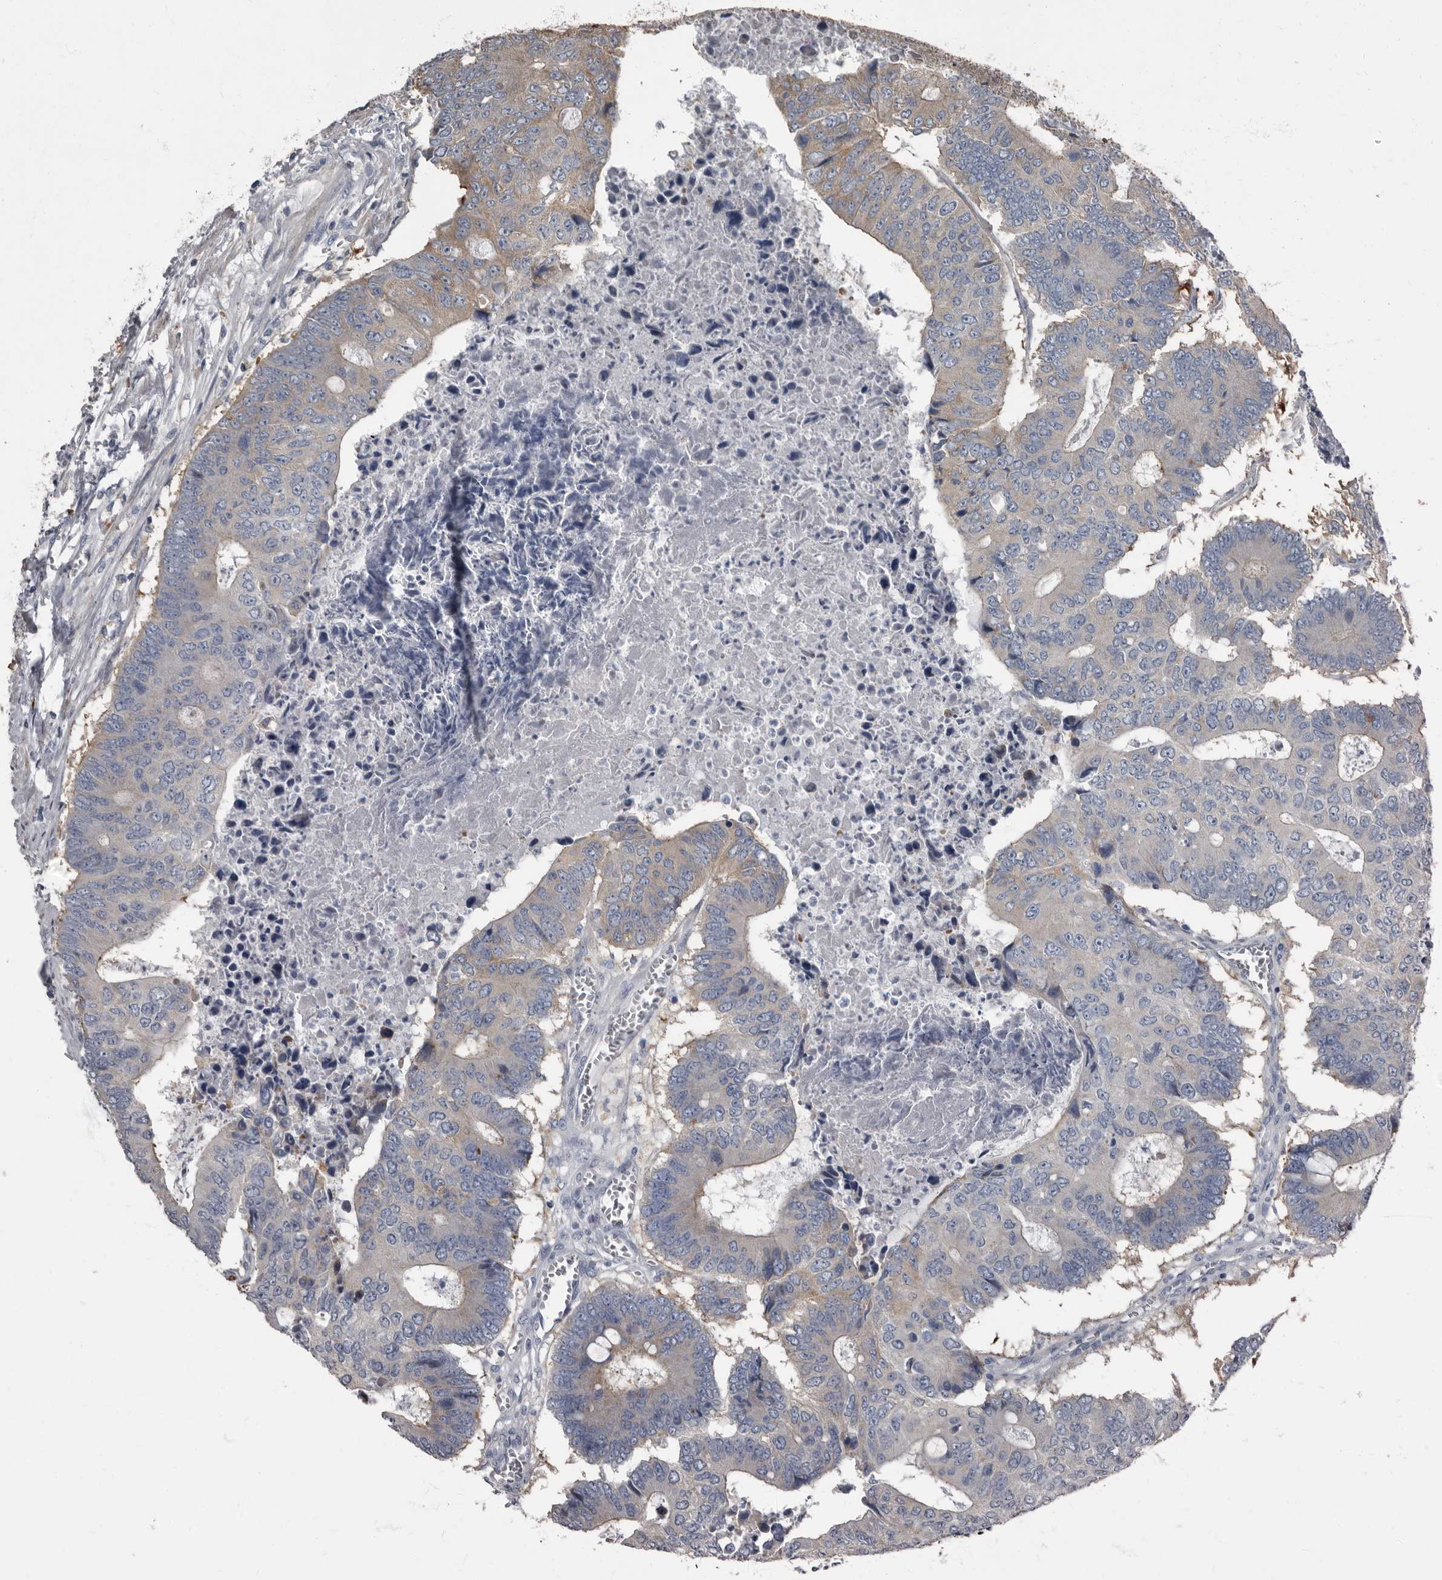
{"staining": {"intensity": "moderate", "quantity": "<25%", "location": "cytoplasmic/membranous"}, "tissue": "colorectal cancer", "cell_type": "Tumor cells", "image_type": "cancer", "snomed": [{"axis": "morphology", "description": "Adenocarcinoma, NOS"}, {"axis": "topography", "description": "Colon"}], "caption": "Adenocarcinoma (colorectal) tissue demonstrates moderate cytoplasmic/membranous staining in about <25% of tumor cells", "gene": "TPD52L1", "patient": {"sex": "male", "age": 87}}